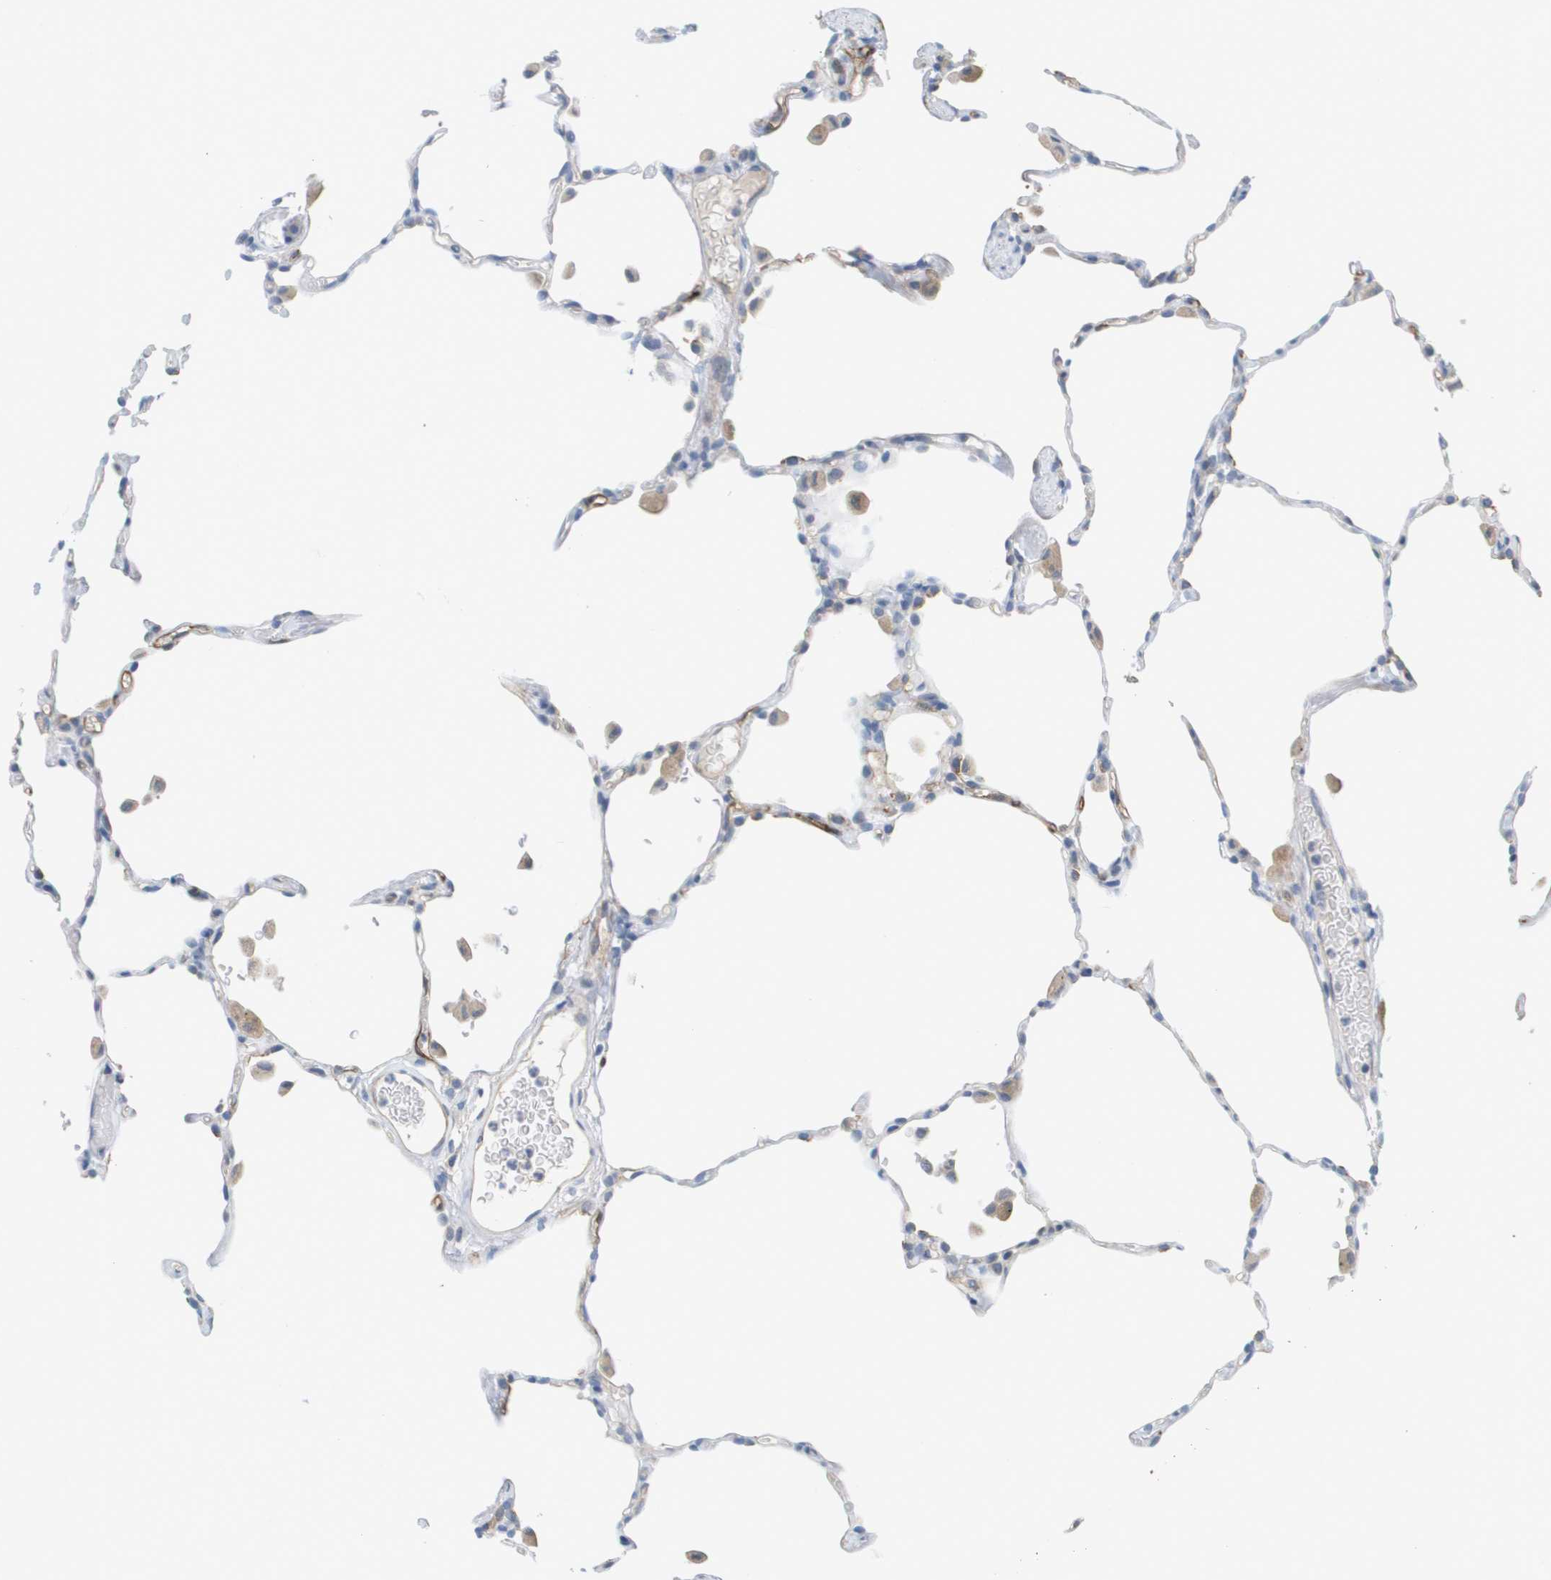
{"staining": {"intensity": "negative", "quantity": "none", "location": "none"}, "tissue": "lung", "cell_type": "Alveolar cells", "image_type": "normal", "snomed": [{"axis": "morphology", "description": "Normal tissue, NOS"}, {"axis": "topography", "description": "Lung"}], "caption": "DAB (3,3'-diaminobenzidine) immunohistochemical staining of benign lung shows no significant staining in alveolar cells.", "gene": "ANGPT2", "patient": {"sex": "female", "age": 49}}